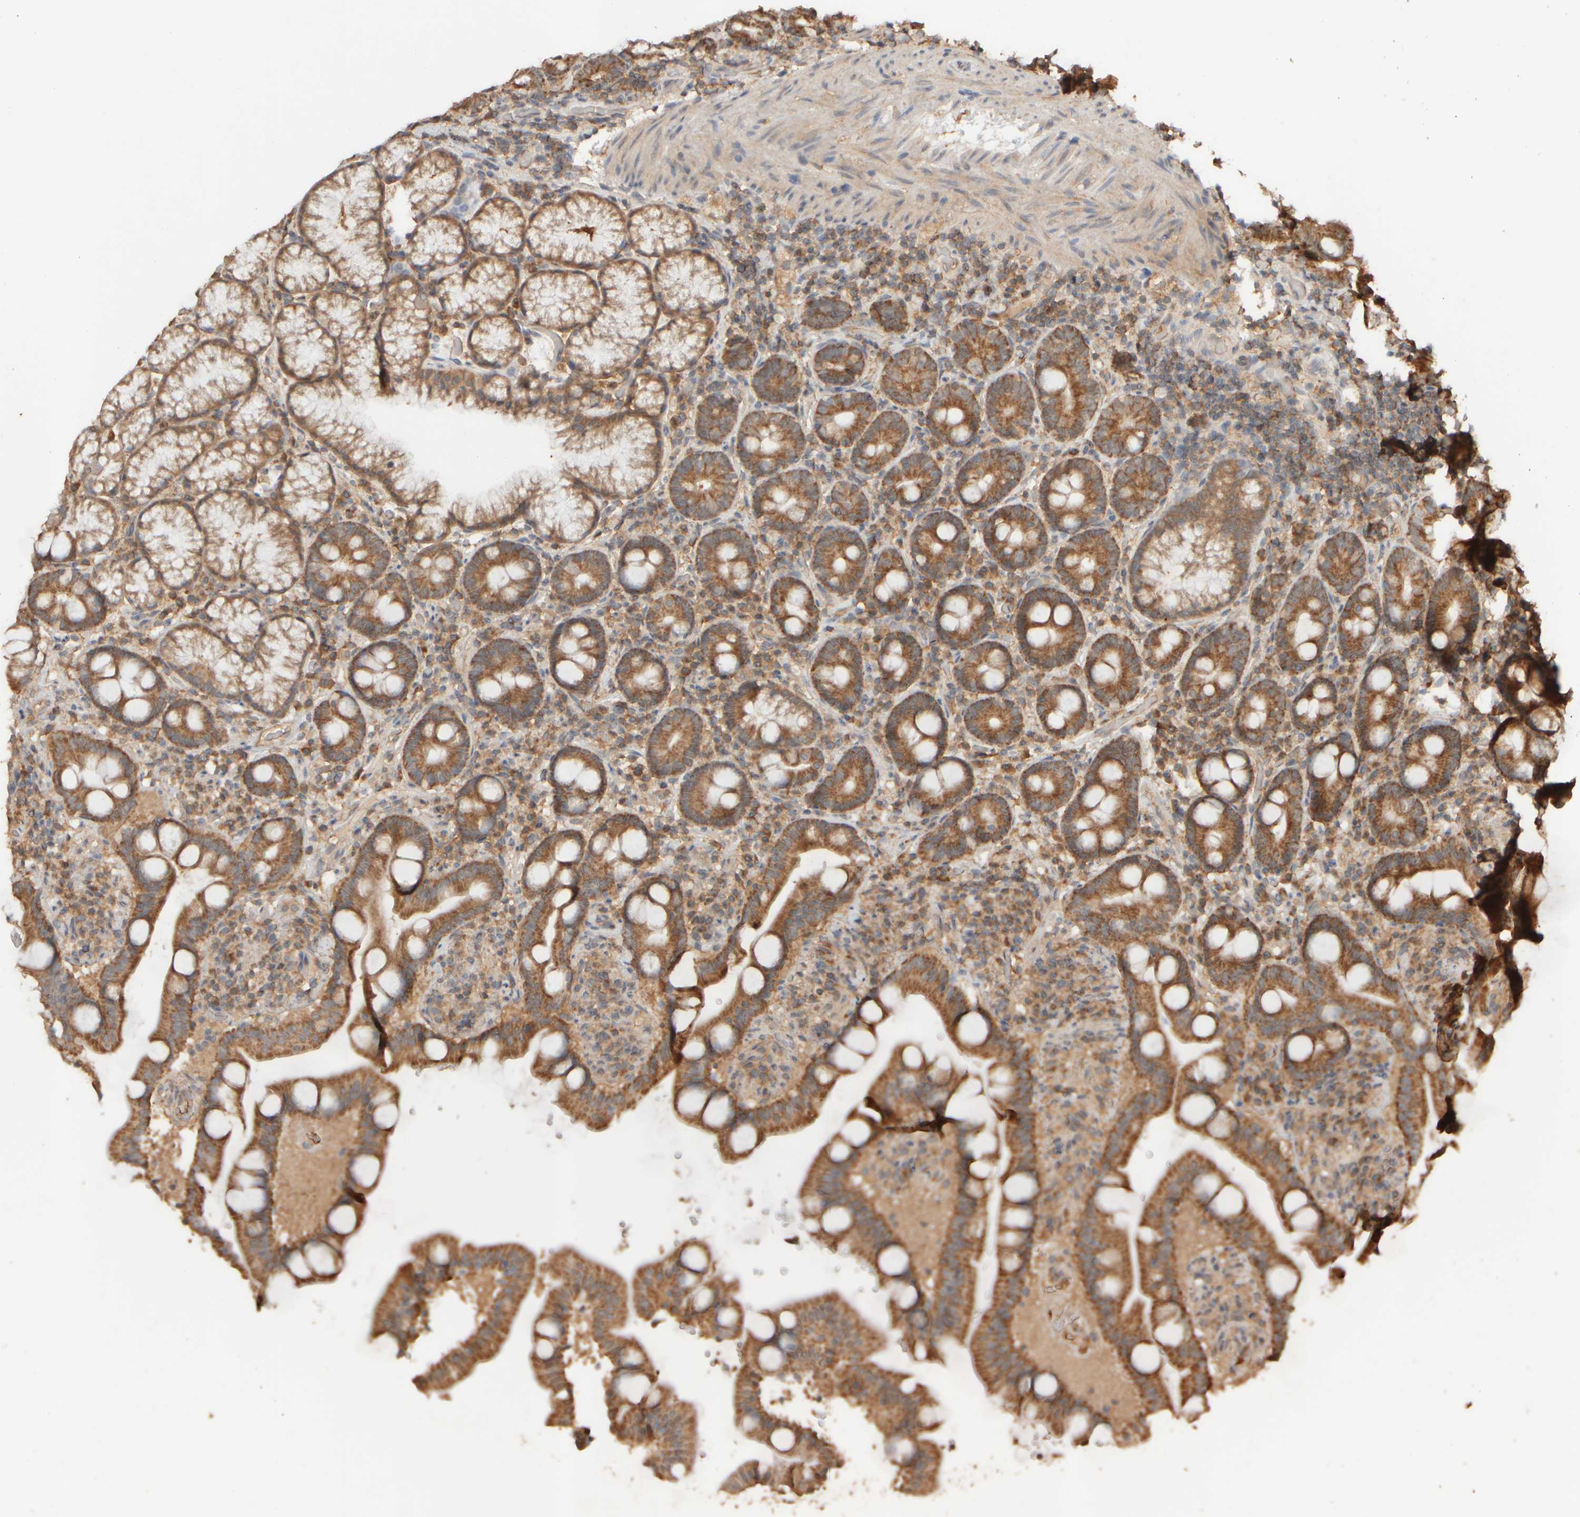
{"staining": {"intensity": "moderate", "quantity": ">75%", "location": "cytoplasmic/membranous"}, "tissue": "duodenum", "cell_type": "Glandular cells", "image_type": "normal", "snomed": [{"axis": "morphology", "description": "Normal tissue, NOS"}, {"axis": "topography", "description": "Duodenum"}], "caption": "Glandular cells exhibit moderate cytoplasmic/membranous expression in approximately >75% of cells in unremarkable duodenum. The protein of interest is shown in brown color, while the nuclei are stained blue.", "gene": "EIF2B3", "patient": {"sex": "male", "age": 54}}